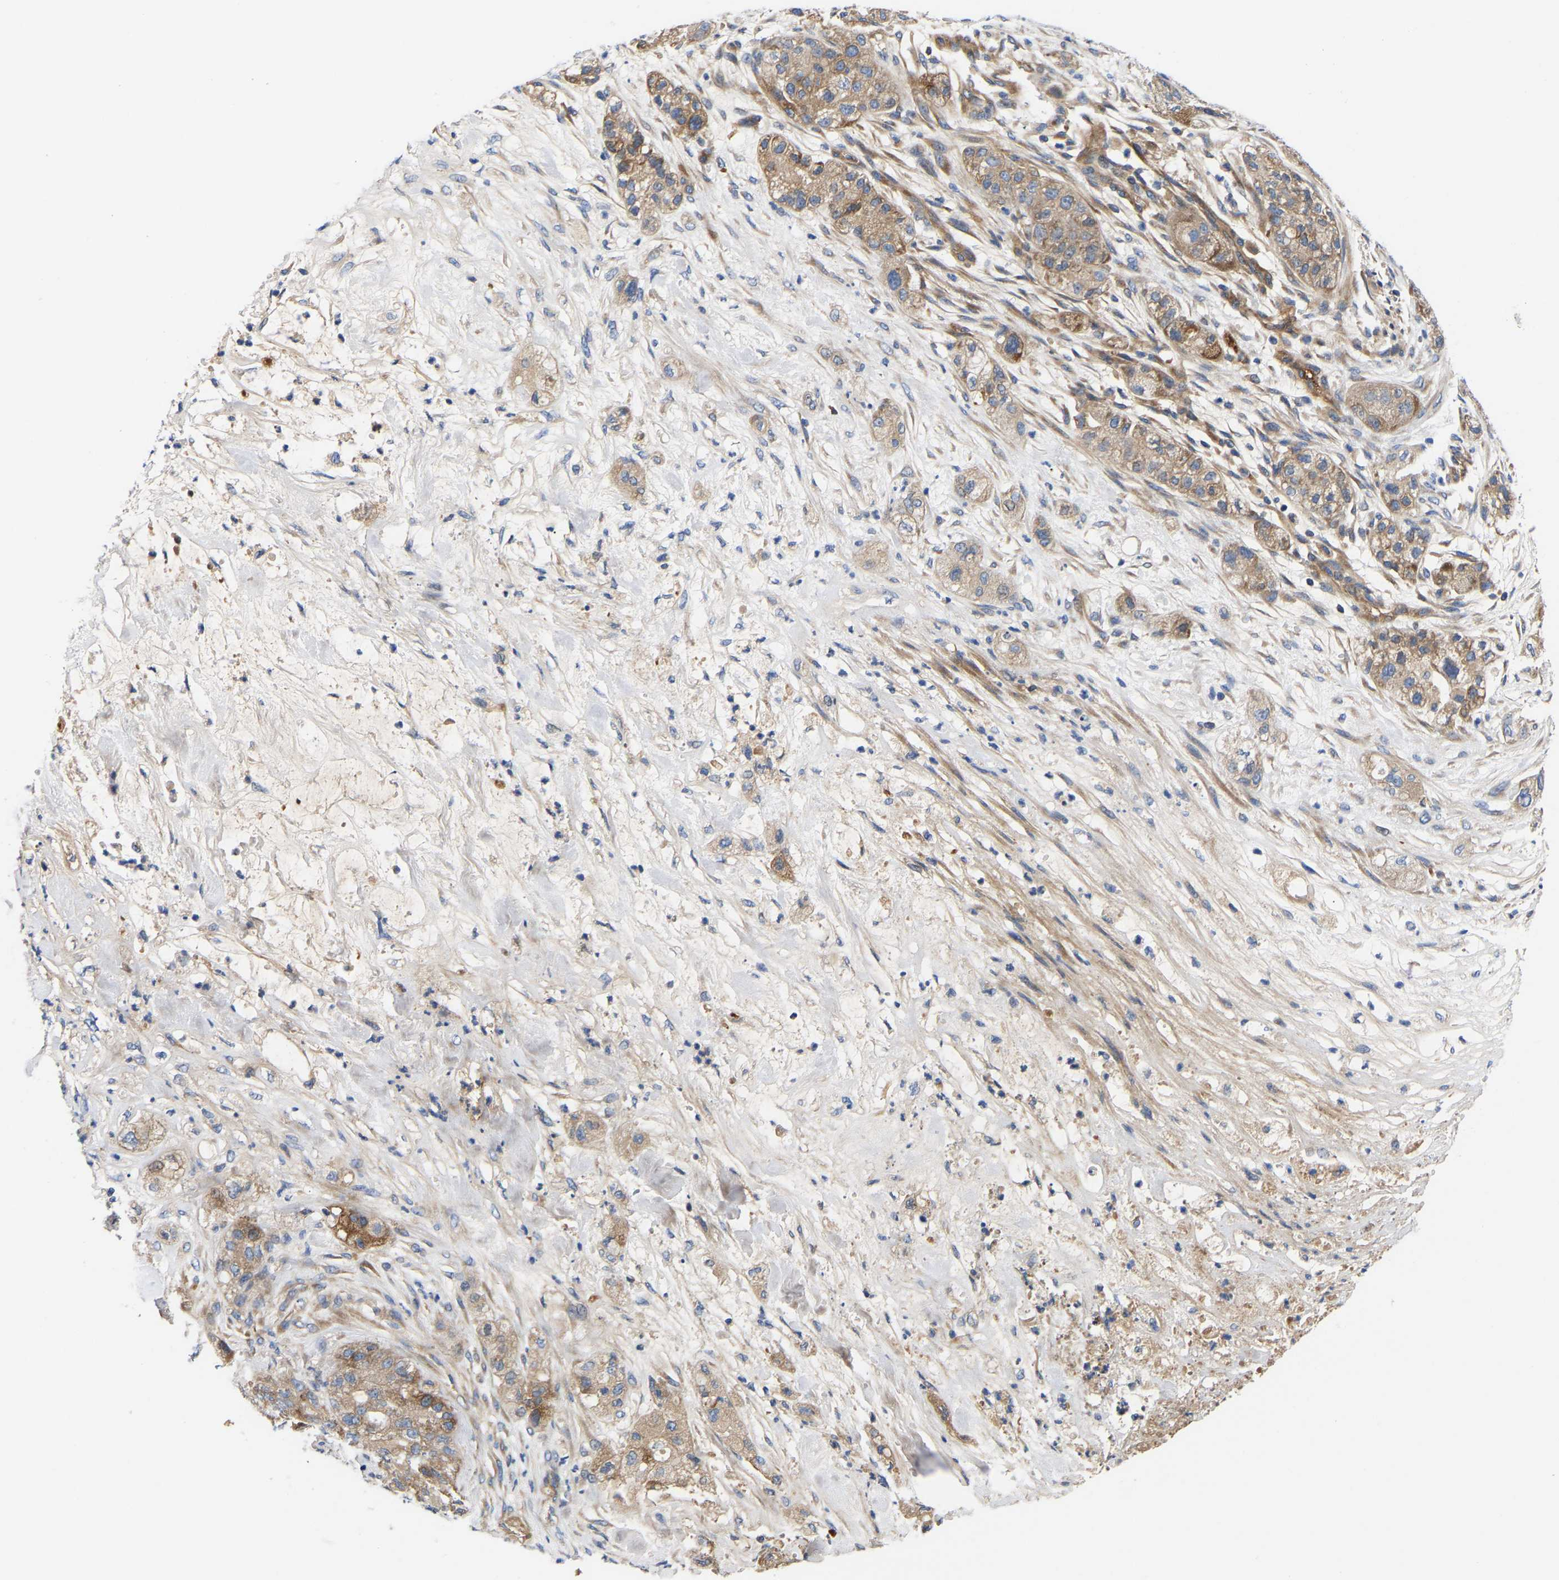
{"staining": {"intensity": "weak", "quantity": ">75%", "location": "cytoplasmic/membranous"}, "tissue": "pancreatic cancer", "cell_type": "Tumor cells", "image_type": "cancer", "snomed": [{"axis": "morphology", "description": "Adenocarcinoma, NOS"}, {"axis": "topography", "description": "Pancreas"}], "caption": "High-power microscopy captured an IHC photomicrograph of pancreatic adenocarcinoma, revealing weak cytoplasmic/membranous positivity in about >75% of tumor cells.", "gene": "AIMP2", "patient": {"sex": "female", "age": 78}}